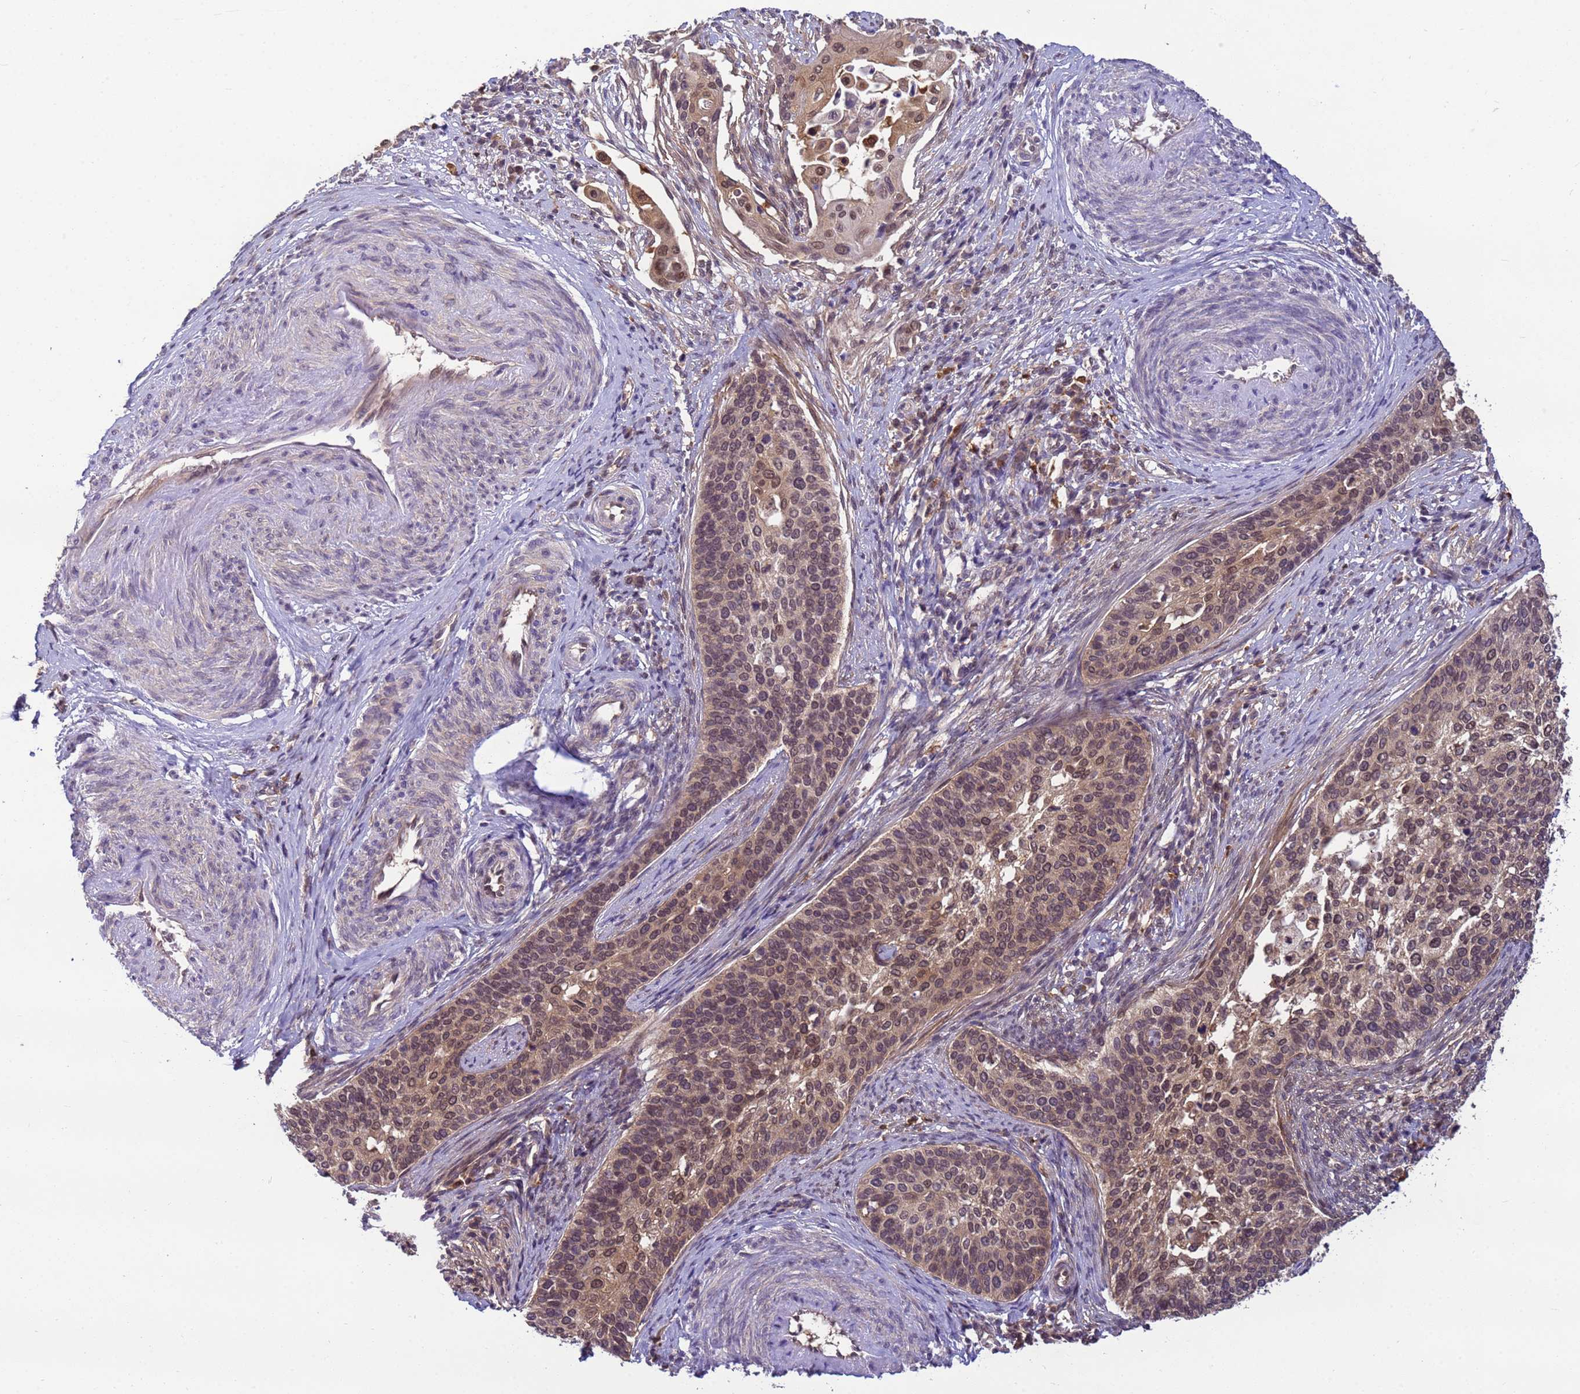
{"staining": {"intensity": "moderate", "quantity": "25%-75%", "location": "nuclear"}, "tissue": "cervical cancer", "cell_type": "Tumor cells", "image_type": "cancer", "snomed": [{"axis": "morphology", "description": "Squamous cell carcinoma, NOS"}, {"axis": "topography", "description": "Cervix"}], "caption": "Approximately 25%-75% of tumor cells in human squamous cell carcinoma (cervical) exhibit moderate nuclear protein staining as visualized by brown immunohistochemical staining.", "gene": "NPEPPS", "patient": {"sex": "female", "age": 44}}